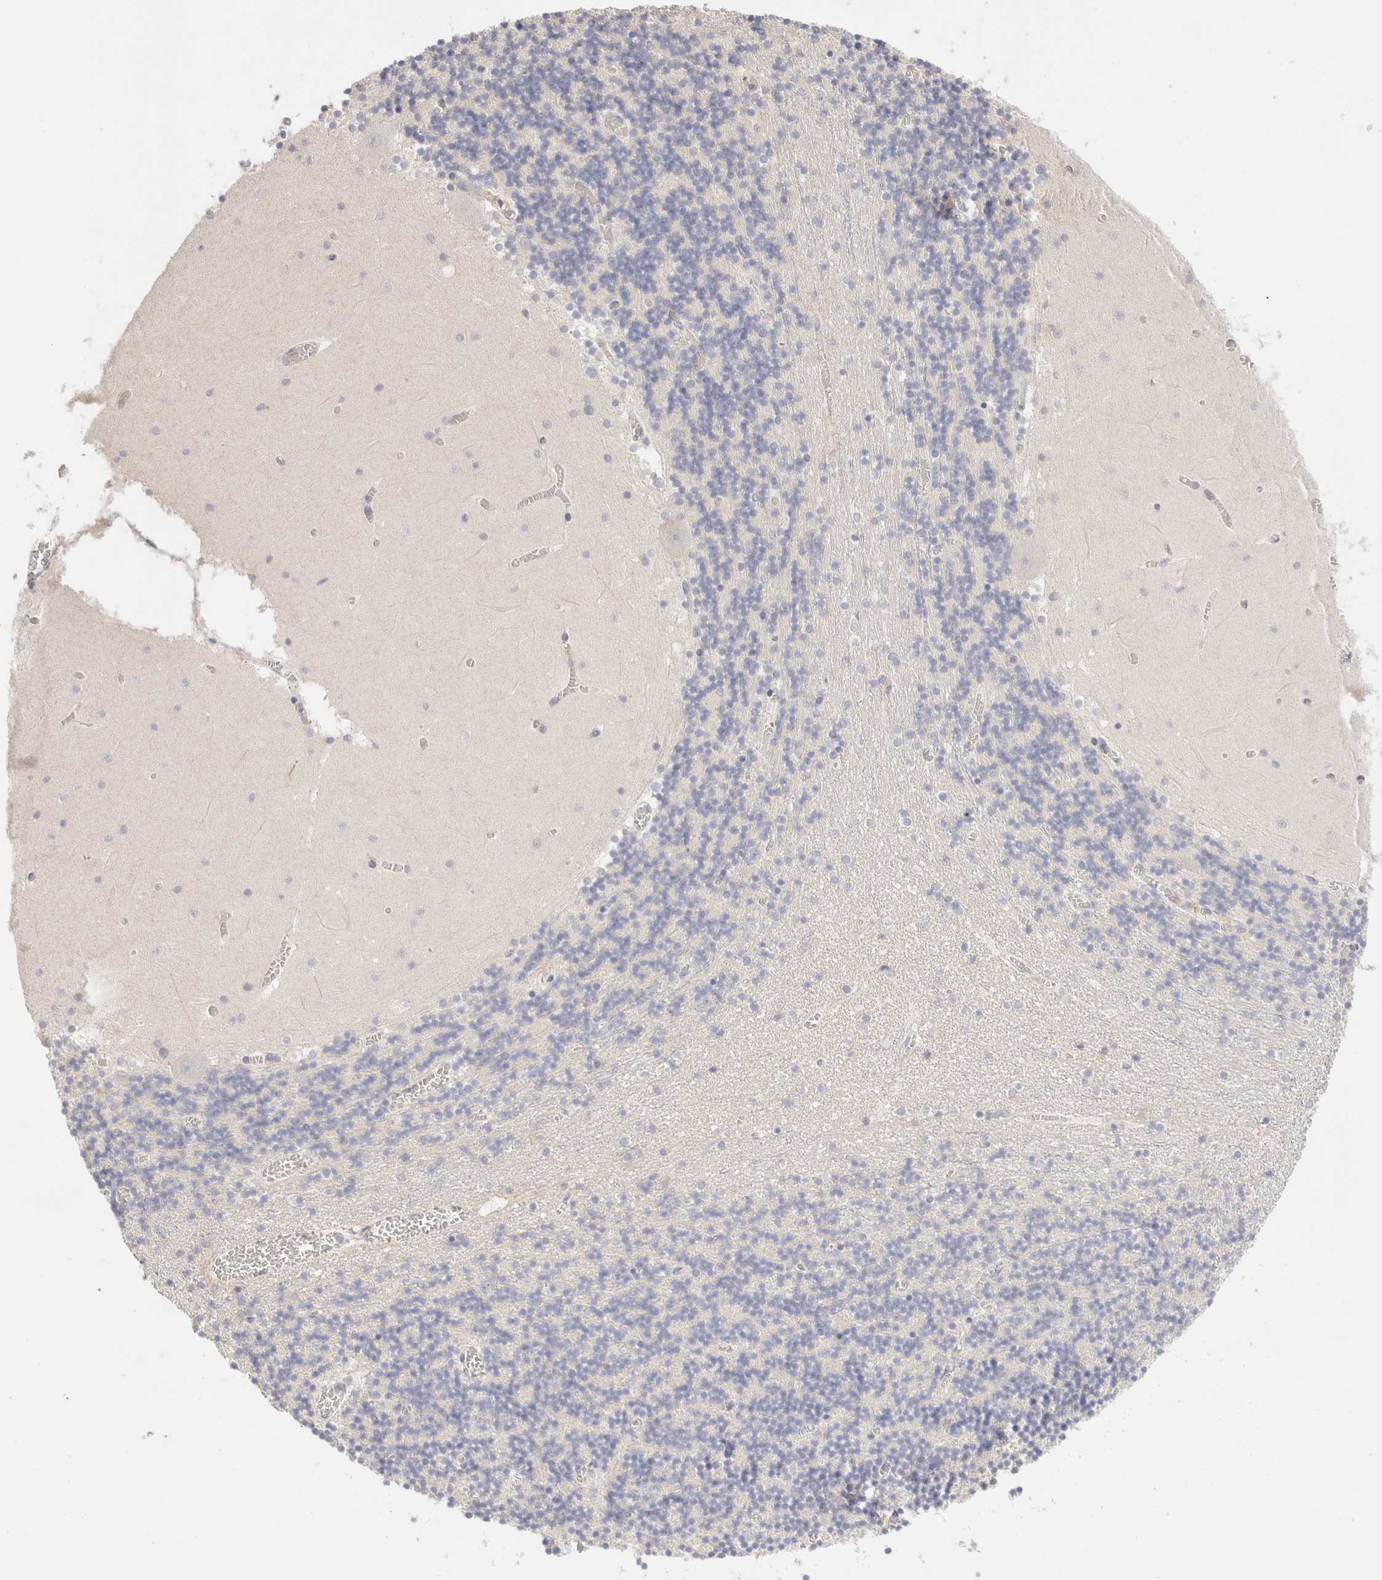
{"staining": {"intensity": "negative", "quantity": "none", "location": "none"}, "tissue": "cerebellum", "cell_type": "Cells in granular layer", "image_type": "normal", "snomed": [{"axis": "morphology", "description": "Normal tissue, NOS"}, {"axis": "topography", "description": "Cerebellum"}], "caption": "High power microscopy image of an immunohistochemistry image of normal cerebellum, revealing no significant expression in cells in granular layer. Brightfield microscopy of immunohistochemistry stained with DAB (3,3'-diaminobenzidine) (brown) and hematoxylin (blue), captured at high magnification.", "gene": "SCGB2A2", "patient": {"sex": "female", "age": 28}}